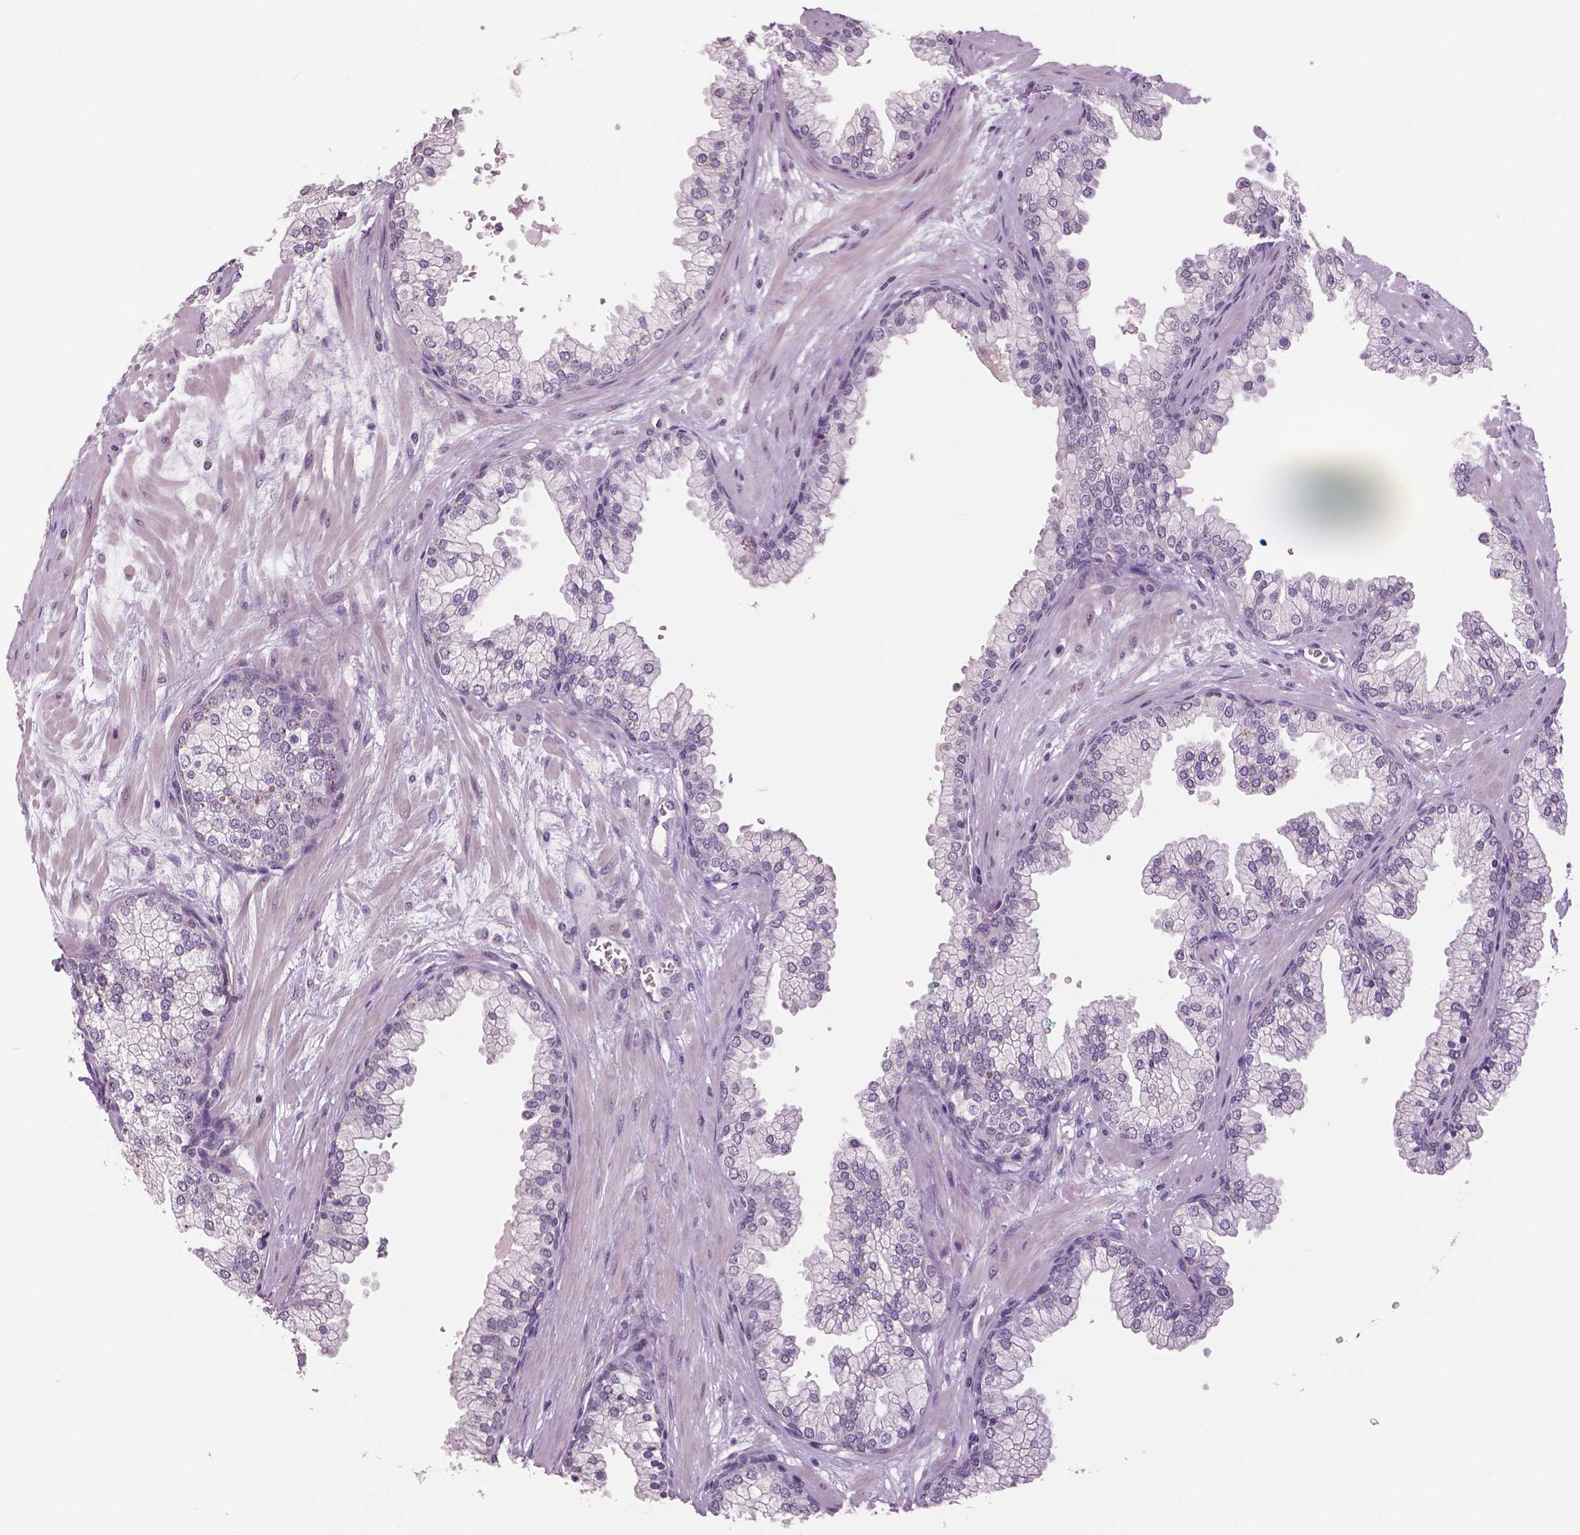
{"staining": {"intensity": "negative", "quantity": "none", "location": "none"}, "tissue": "prostate", "cell_type": "Glandular cells", "image_type": "normal", "snomed": [{"axis": "morphology", "description": "Normal tissue, NOS"}, {"axis": "topography", "description": "Prostate"}, {"axis": "topography", "description": "Peripheral nerve tissue"}], "caption": "There is no significant staining in glandular cells of prostate. Nuclei are stained in blue.", "gene": "NECAB1", "patient": {"sex": "male", "age": 61}}